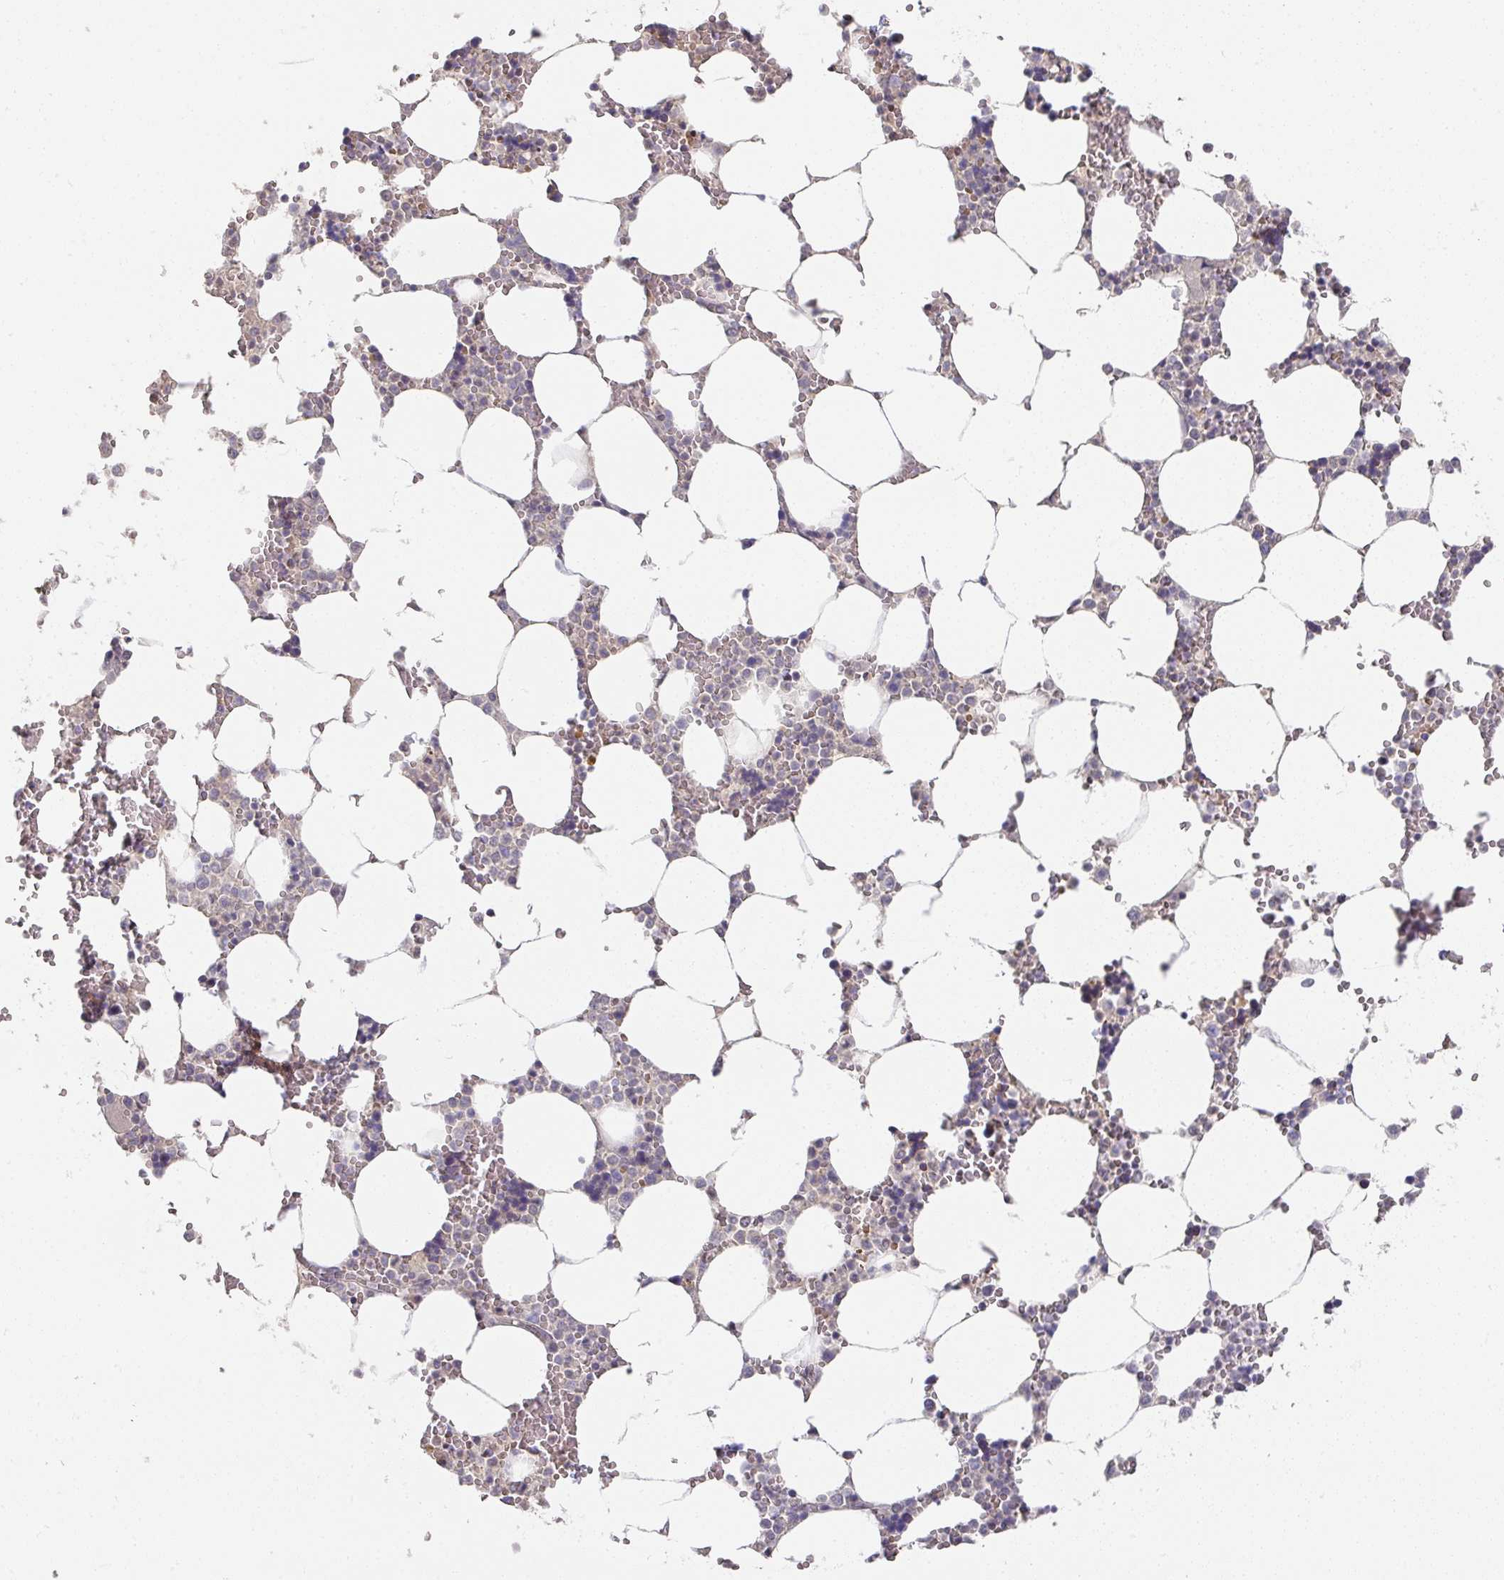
{"staining": {"intensity": "negative", "quantity": "none", "location": "none"}, "tissue": "bone marrow", "cell_type": "Hematopoietic cells", "image_type": "normal", "snomed": [{"axis": "morphology", "description": "Normal tissue, NOS"}, {"axis": "topography", "description": "Bone marrow"}], "caption": "DAB immunohistochemical staining of unremarkable bone marrow displays no significant staining in hematopoietic cells.", "gene": "FOXN4", "patient": {"sex": "male", "age": 64}}